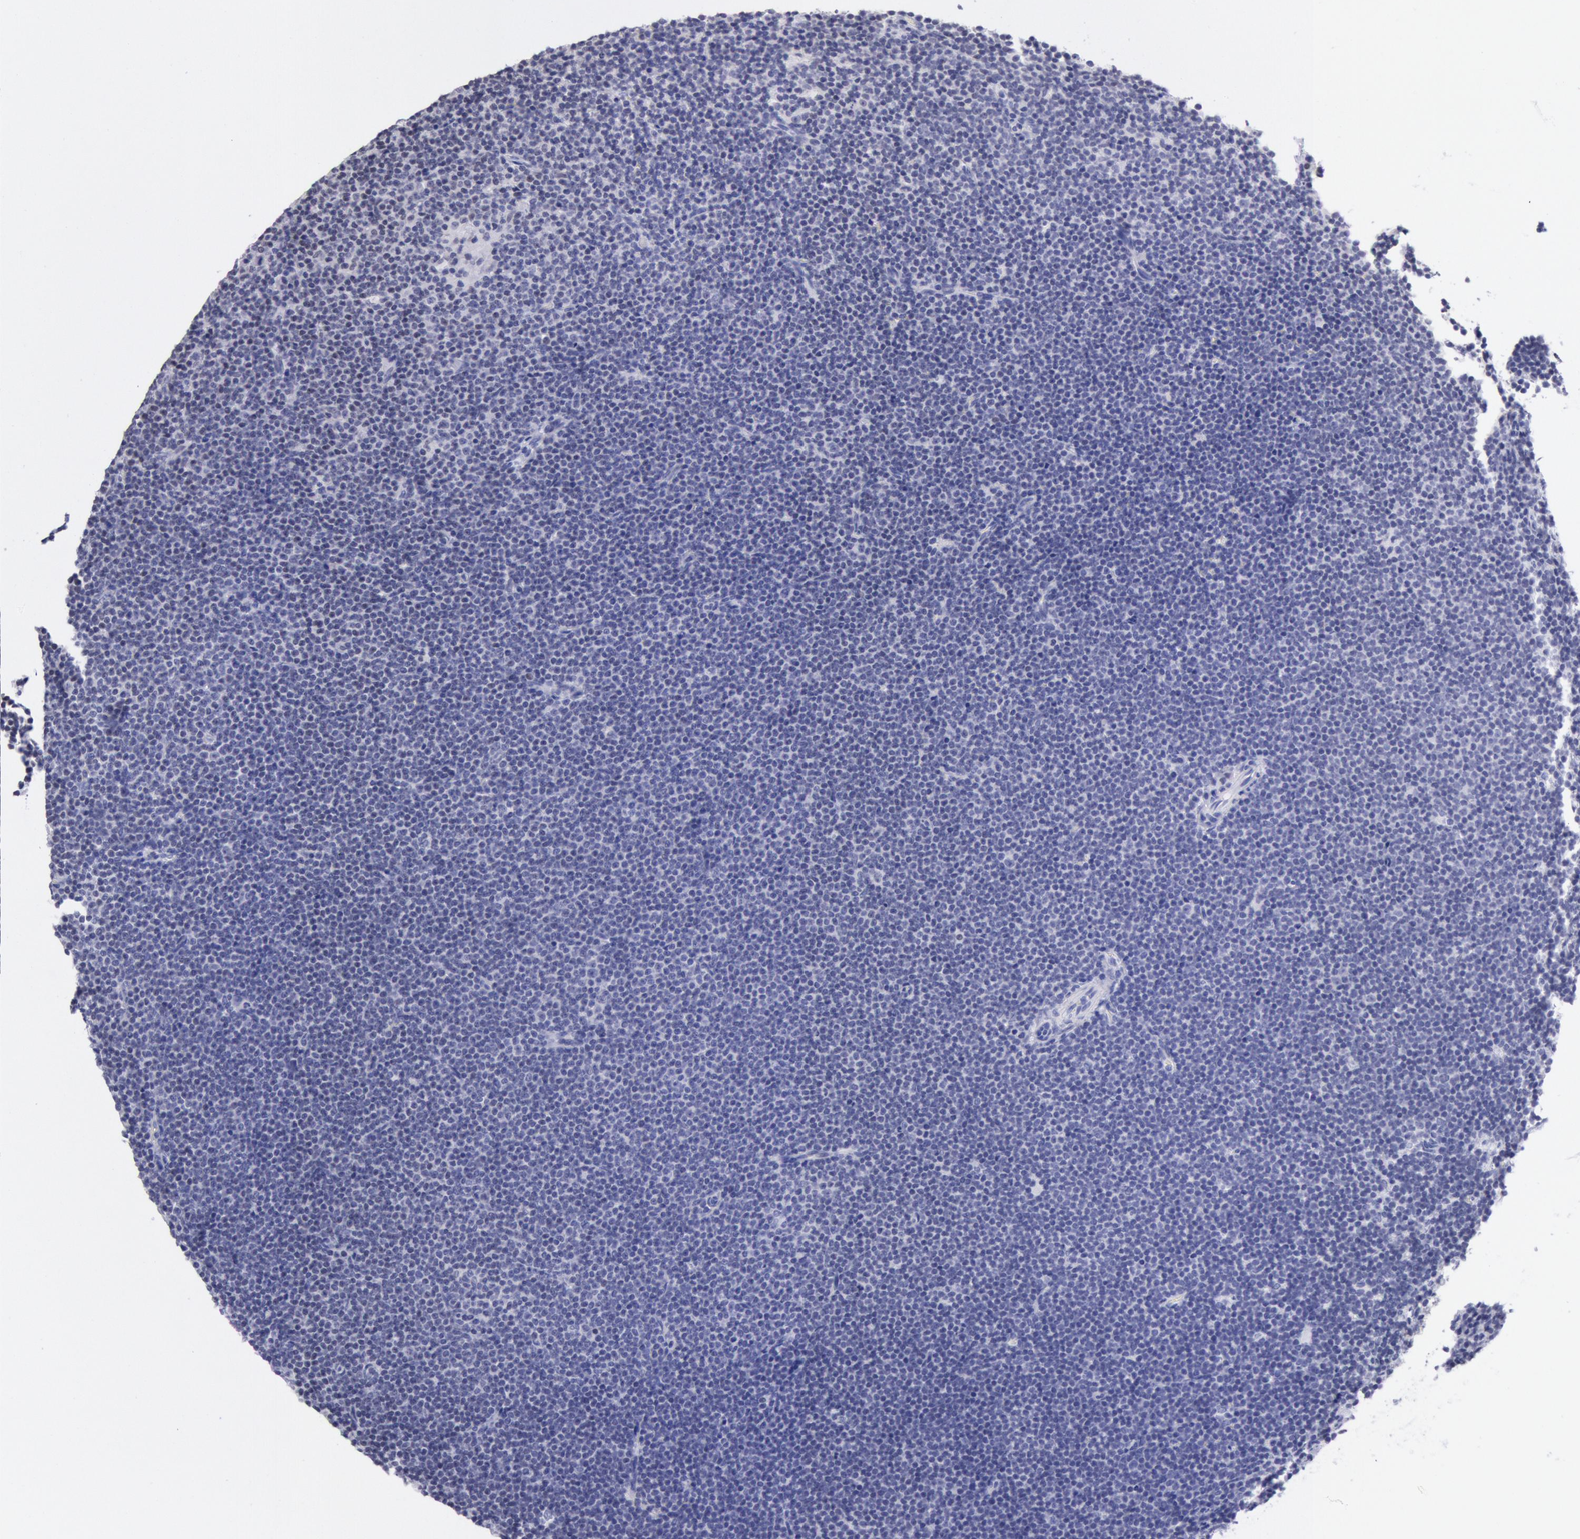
{"staining": {"intensity": "negative", "quantity": "none", "location": "none"}, "tissue": "lymphoma", "cell_type": "Tumor cells", "image_type": "cancer", "snomed": [{"axis": "morphology", "description": "Malignant lymphoma, non-Hodgkin's type, Low grade"}, {"axis": "topography", "description": "Lymph node"}], "caption": "Immunohistochemical staining of human lymphoma shows no significant expression in tumor cells.", "gene": "MYH7", "patient": {"sex": "female", "age": 69}}